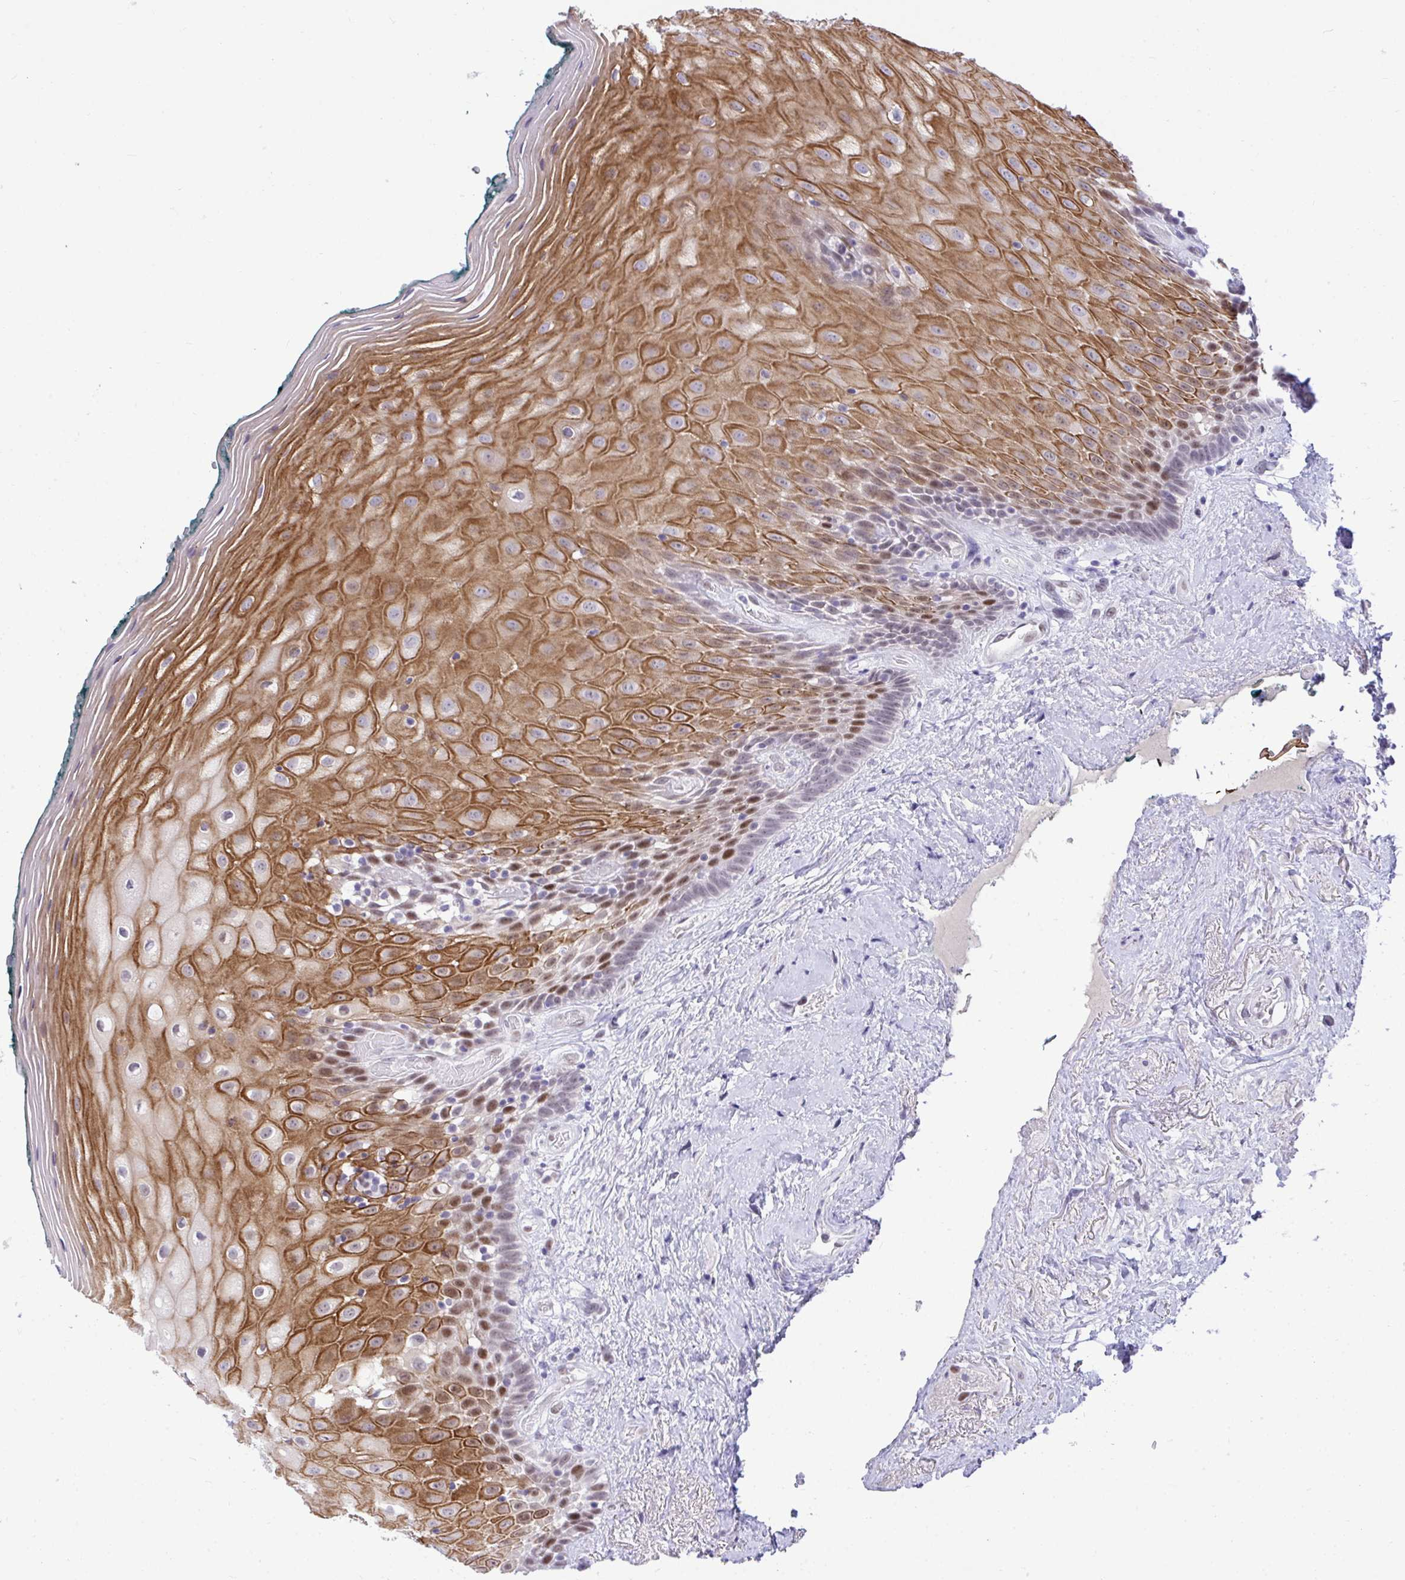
{"staining": {"intensity": "strong", "quantity": "25%-75%", "location": "cytoplasmic/membranous,nuclear"}, "tissue": "oral mucosa", "cell_type": "Squamous epithelial cells", "image_type": "normal", "snomed": [{"axis": "morphology", "description": "Normal tissue, NOS"}, {"axis": "morphology", "description": "Squamous cell carcinoma, NOS"}, {"axis": "topography", "description": "Oral tissue"}, {"axis": "topography", "description": "Head-Neck"}], "caption": "Oral mucosa stained with immunohistochemistry (IHC) reveals strong cytoplasmic/membranous,nuclear positivity in about 25%-75% of squamous epithelial cells. The protein of interest is shown in brown color, while the nuclei are stained blue.", "gene": "TEAD4", "patient": {"sex": "male", "age": 64}}